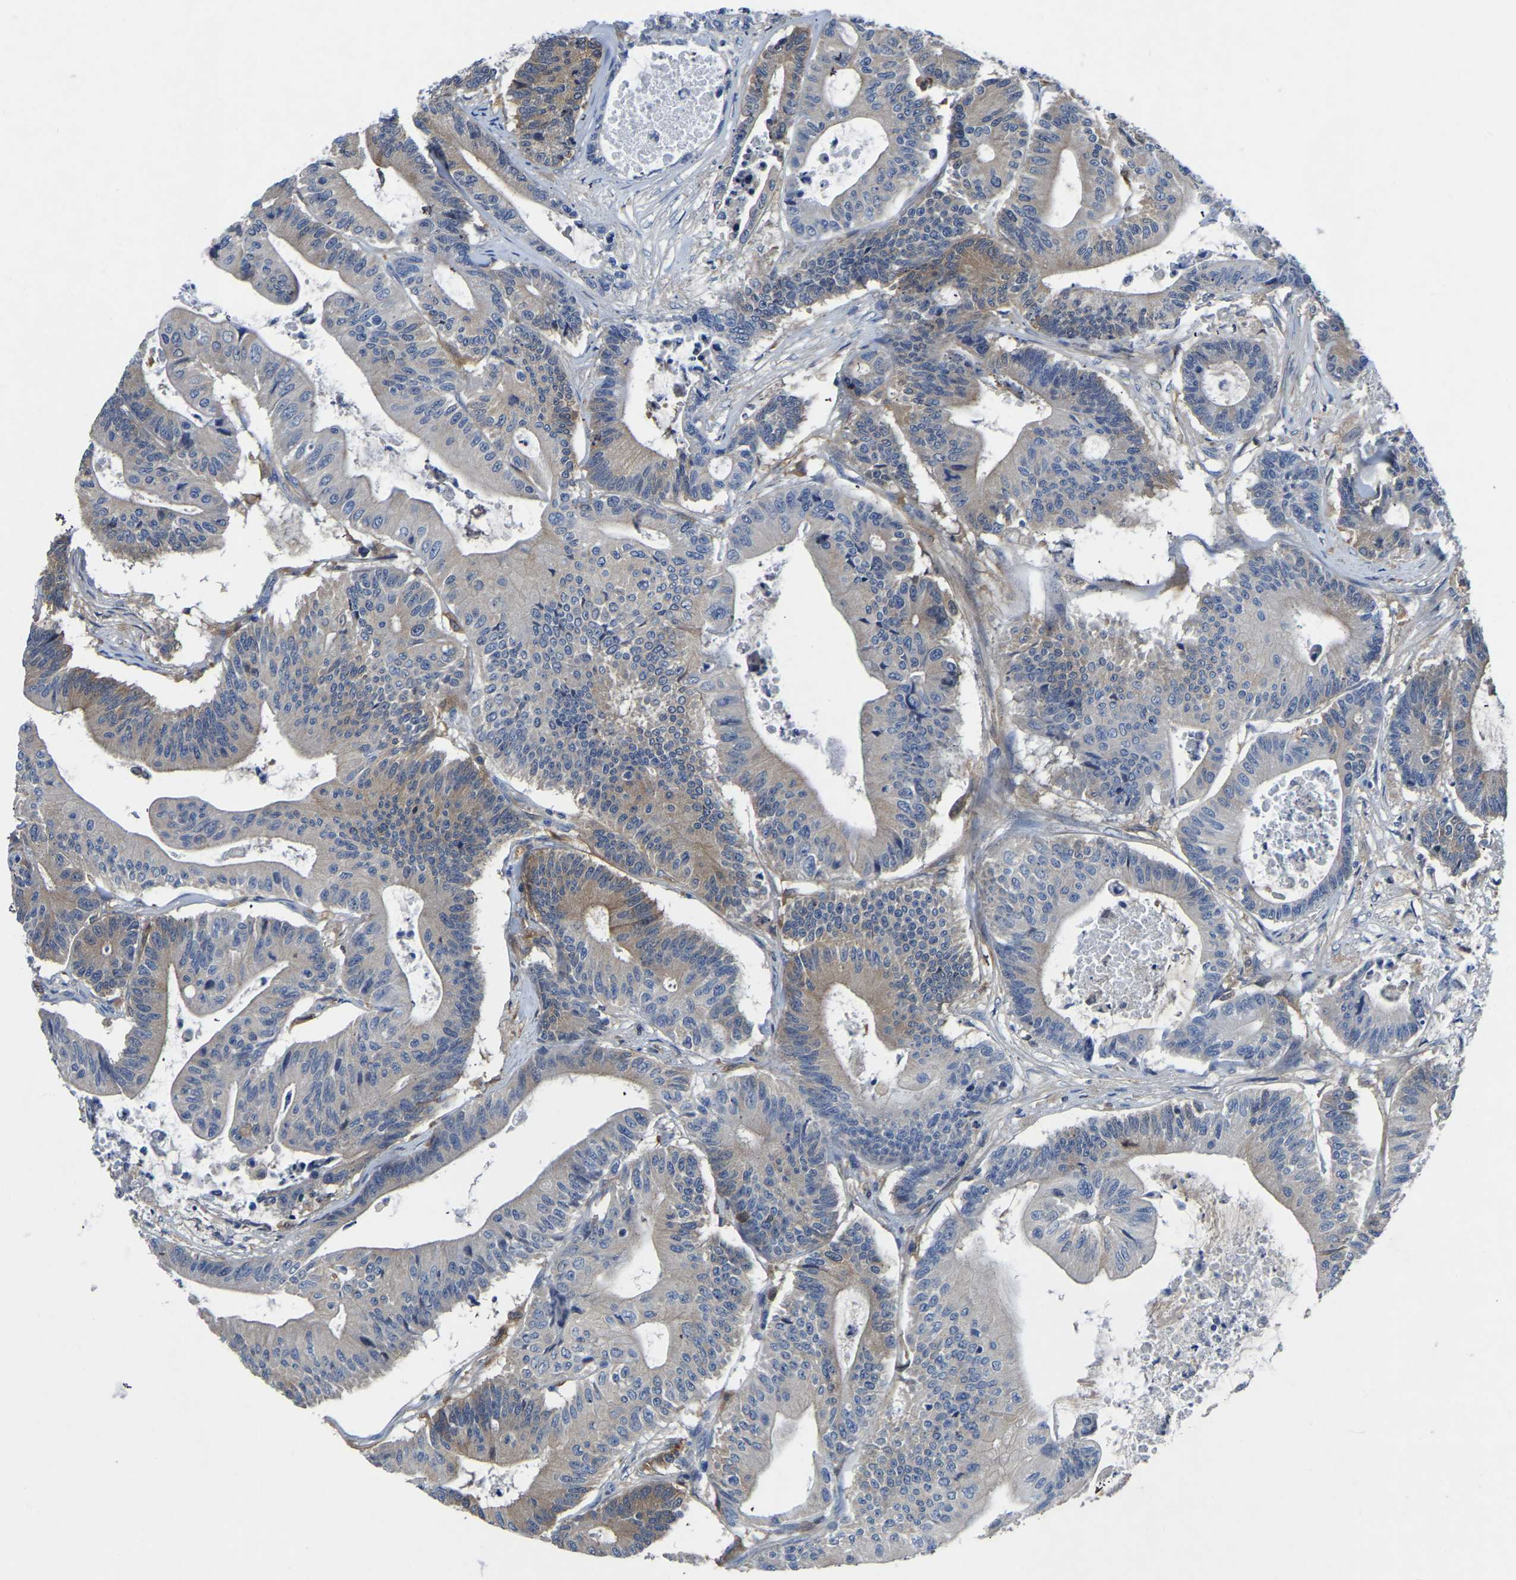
{"staining": {"intensity": "weak", "quantity": "<25%", "location": "cytoplasmic/membranous"}, "tissue": "colorectal cancer", "cell_type": "Tumor cells", "image_type": "cancer", "snomed": [{"axis": "morphology", "description": "Adenocarcinoma, NOS"}, {"axis": "topography", "description": "Colon"}], "caption": "Colorectal cancer was stained to show a protein in brown. There is no significant staining in tumor cells. The staining was performed using DAB (3,3'-diaminobenzidine) to visualize the protein expression in brown, while the nuclei were stained in blue with hematoxylin (Magnification: 20x).", "gene": "ATG2B", "patient": {"sex": "female", "age": 84}}